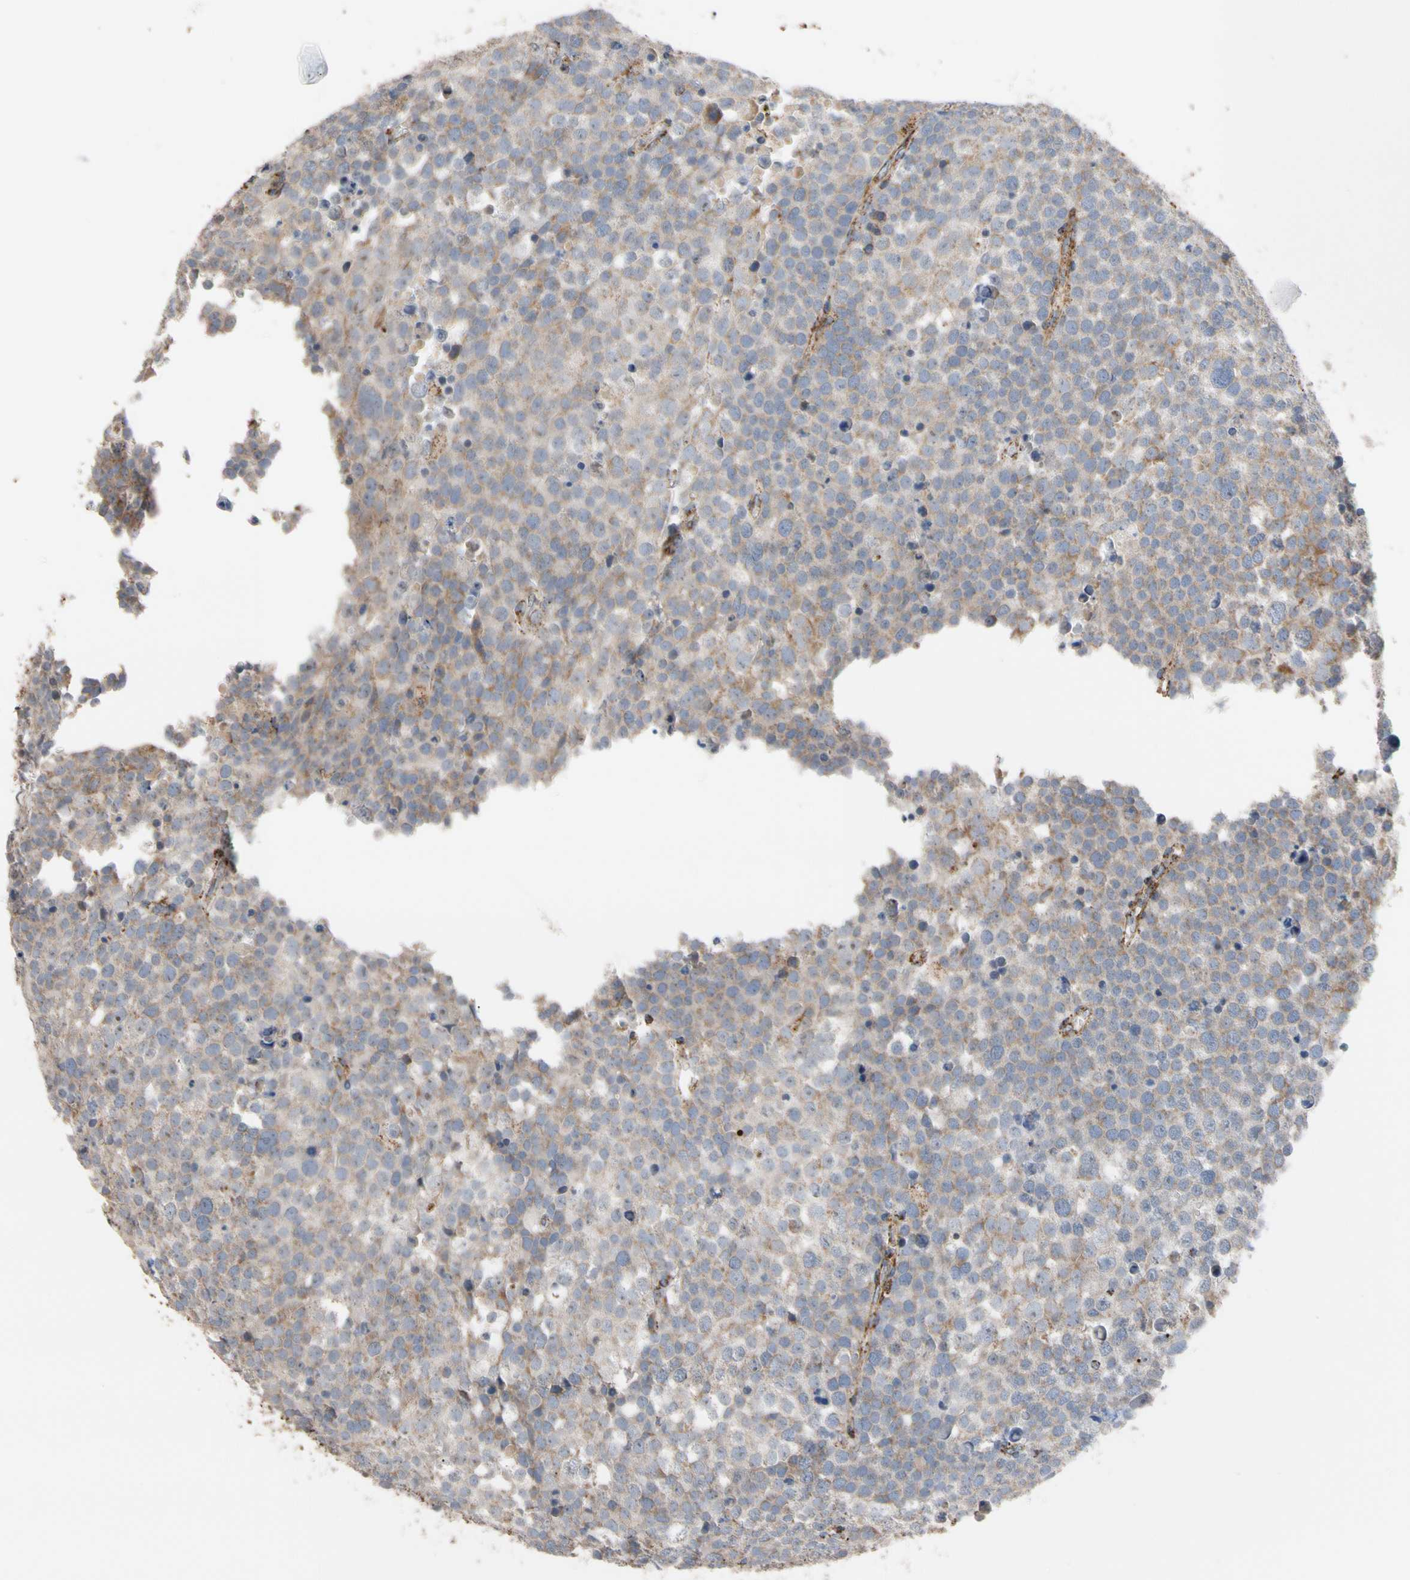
{"staining": {"intensity": "moderate", "quantity": ">75%", "location": "cytoplasmic/membranous"}, "tissue": "testis cancer", "cell_type": "Tumor cells", "image_type": "cancer", "snomed": [{"axis": "morphology", "description": "Seminoma, NOS"}, {"axis": "topography", "description": "Testis"}], "caption": "A photomicrograph showing moderate cytoplasmic/membranous staining in approximately >75% of tumor cells in testis seminoma, as visualized by brown immunohistochemical staining.", "gene": "FAM110B", "patient": {"sex": "male", "age": 71}}